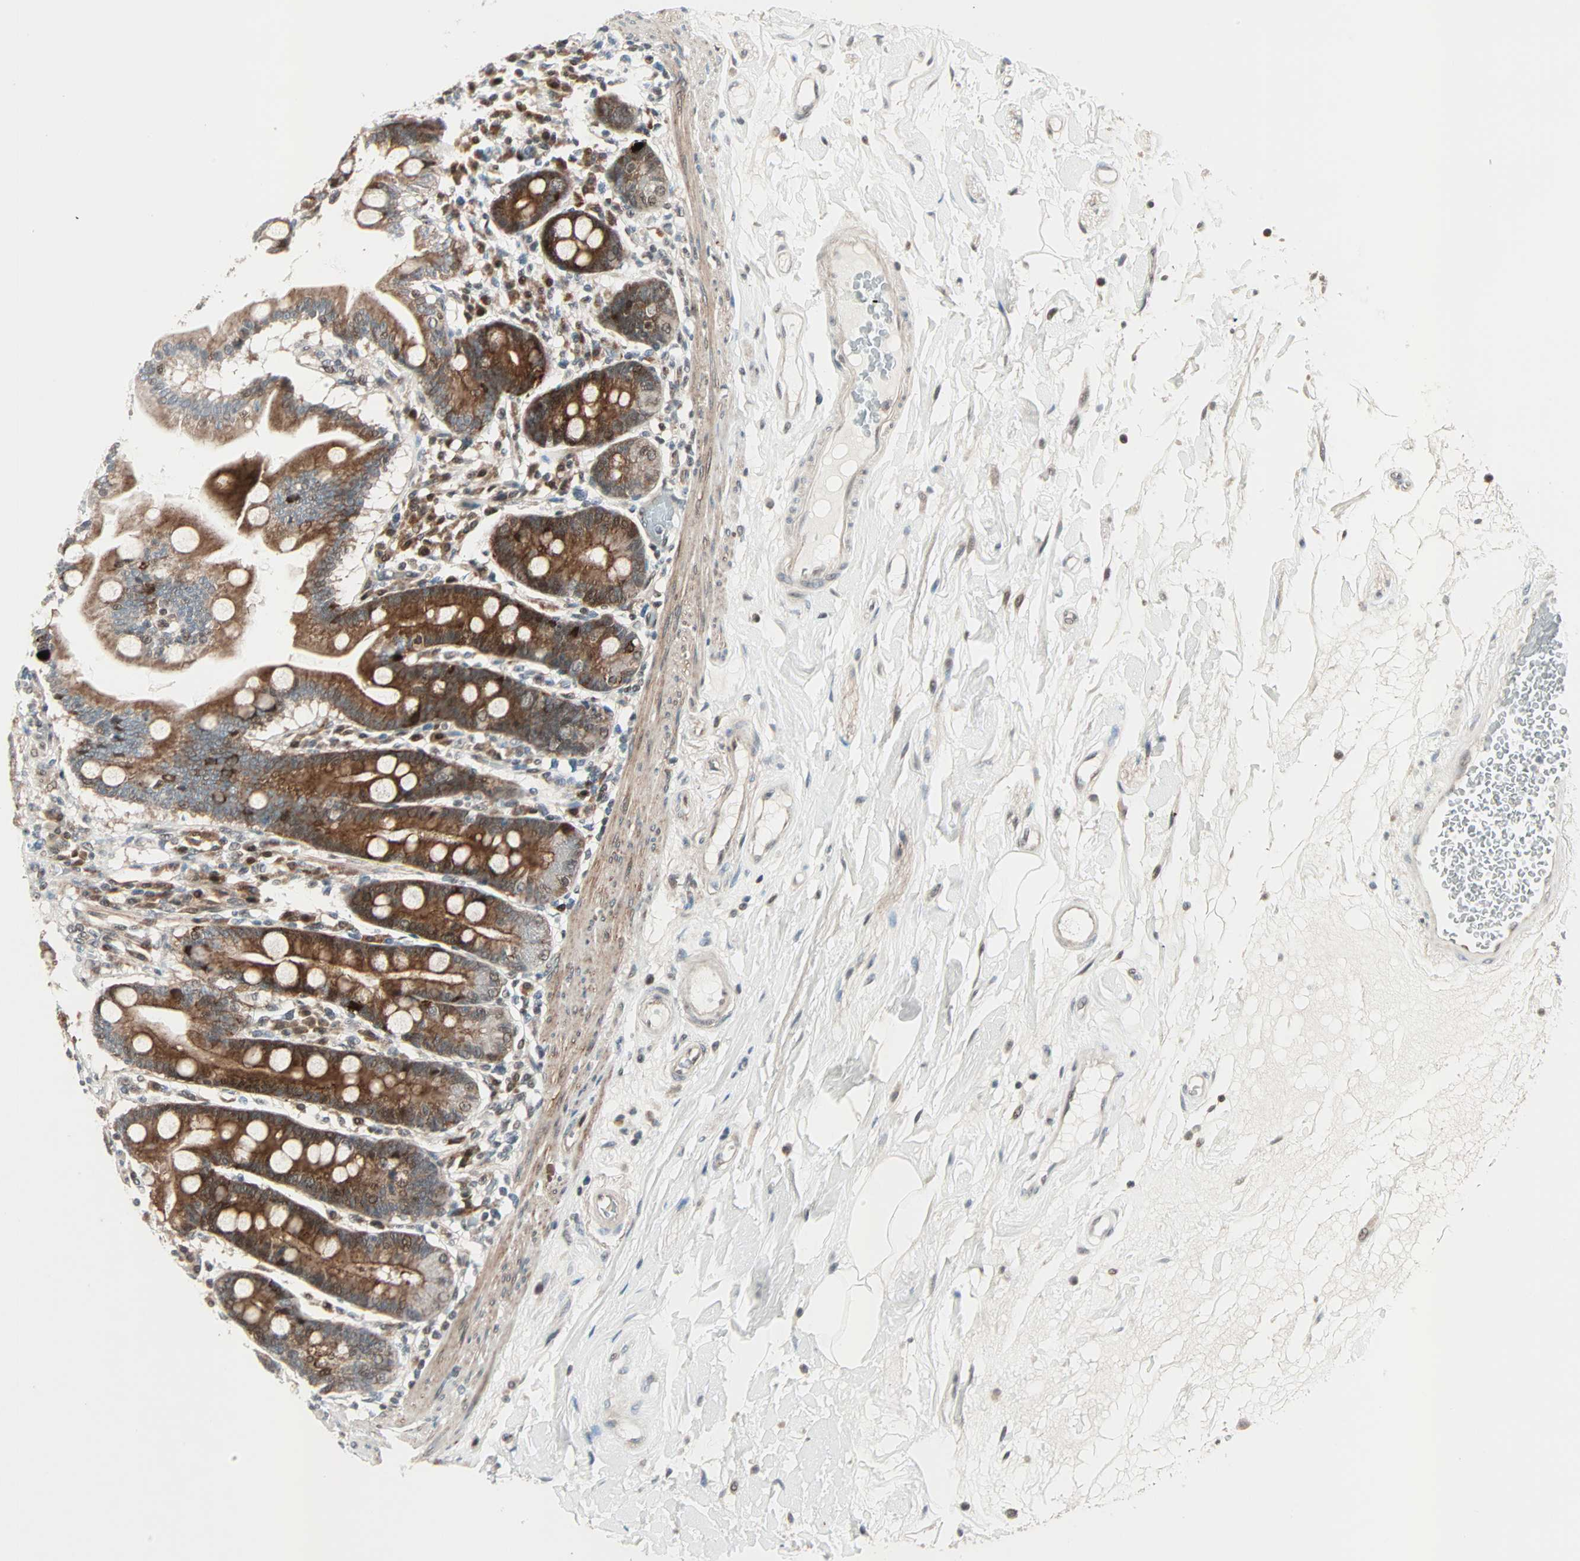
{"staining": {"intensity": "strong", "quantity": ">75%", "location": "cytoplasmic/membranous,nuclear"}, "tissue": "duodenum", "cell_type": "Glandular cells", "image_type": "normal", "snomed": [{"axis": "morphology", "description": "Normal tissue, NOS"}, {"axis": "topography", "description": "Duodenum"}], "caption": "This micrograph shows benign duodenum stained with immunohistochemistry to label a protein in brown. The cytoplasmic/membranous,nuclear of glandular cells show strong positivity for the protein. Nuclei are counter-stained blue.", "gene": "CBX4", "patient": {"sex": "female", "age": 64}}